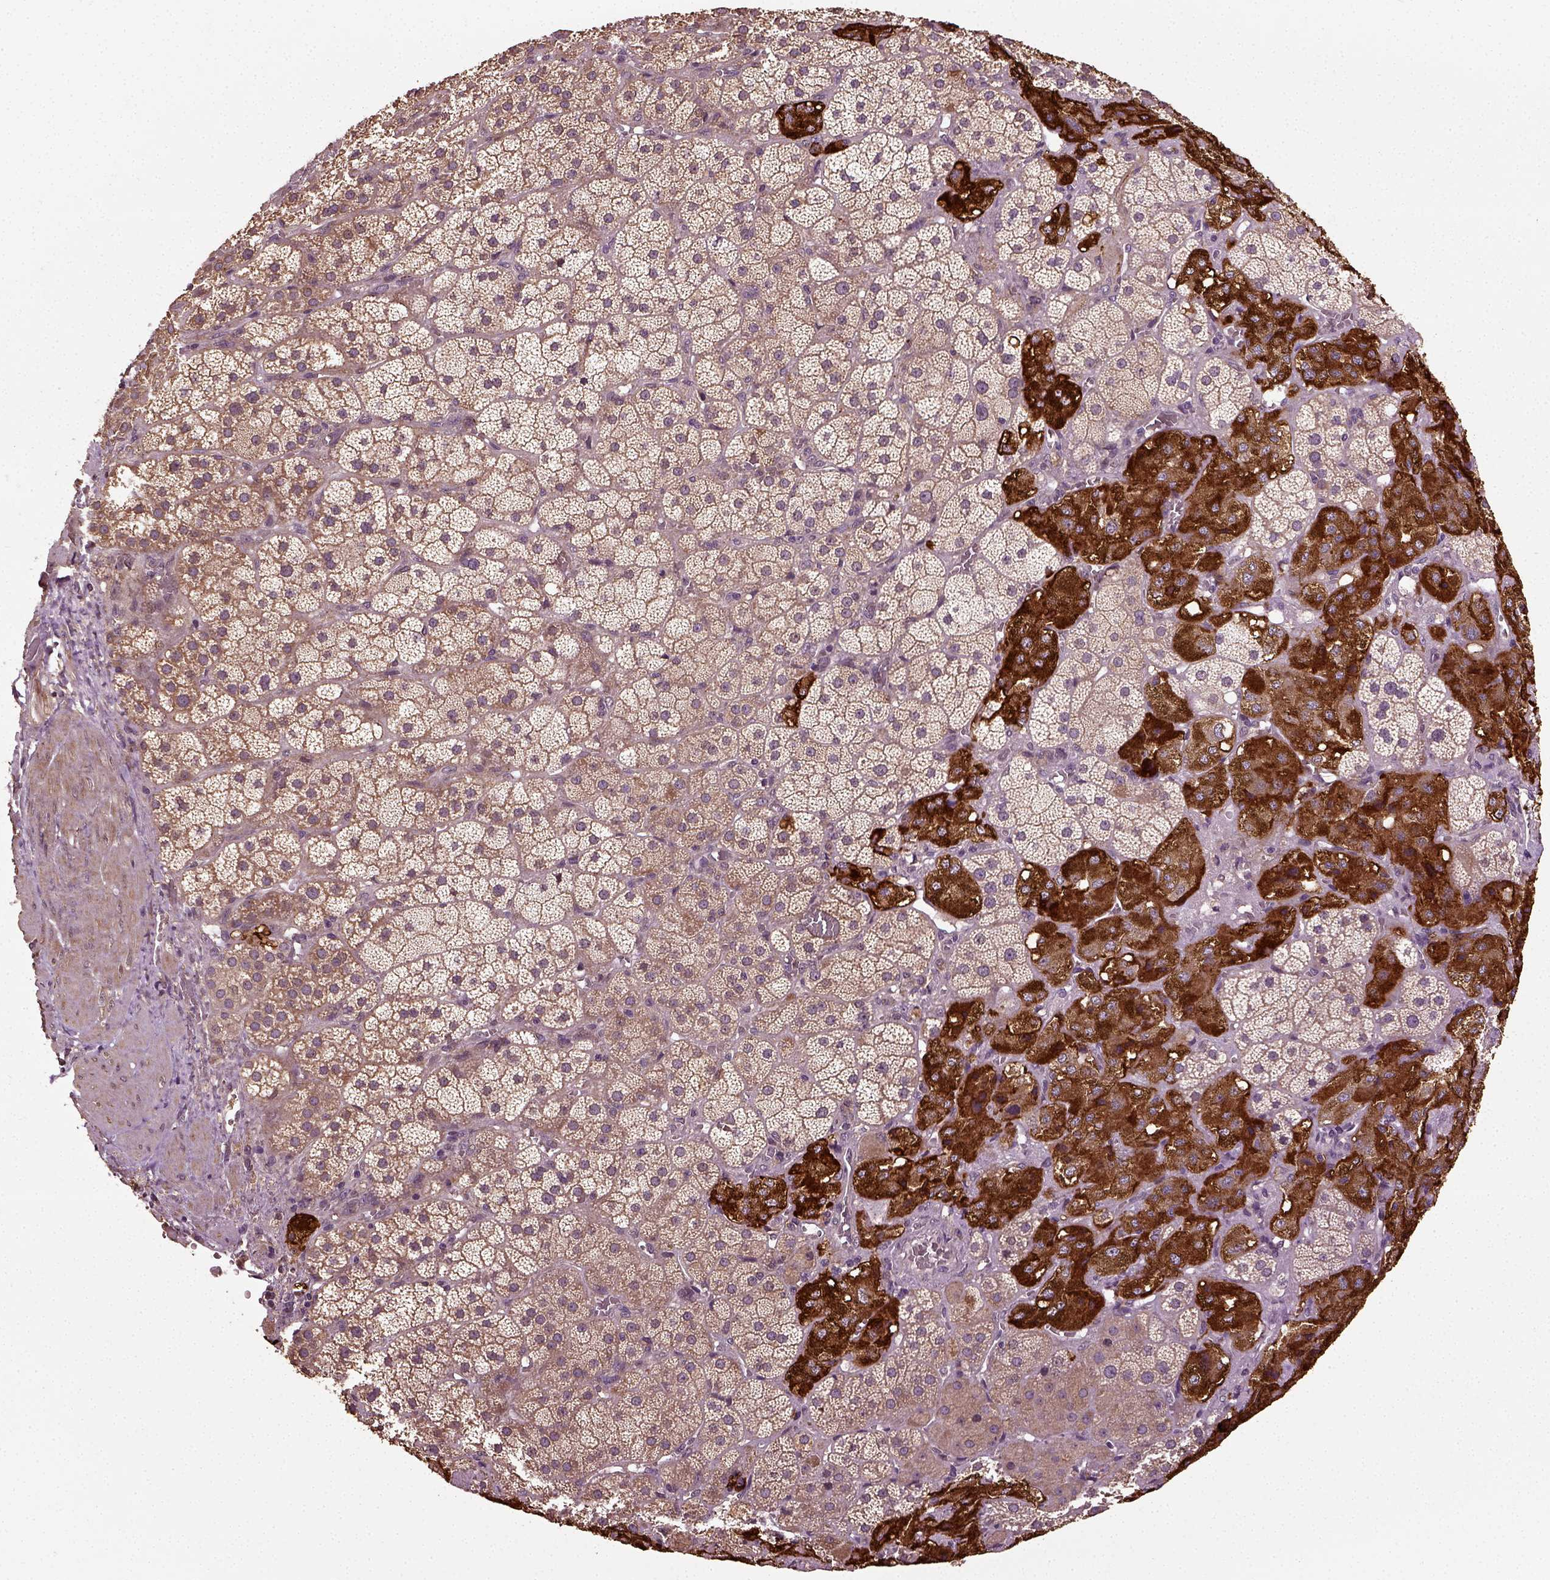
{"staining": {"intensity": "strong", "quantity": "25%-75%", "location": "cytoplasmic/membranous"}, "tissue": "adrenal gland", "cell_type": "Glandular cells", "image_type": "normal", "snomed": [{"axis": "morphology", "description": "Normal tissue, NOS"}, {"axis": "topography", "description": "Adrenal gland"}], "caption": "High-magnification brightfield microscopy of benign adrenal gland stained with DAB (brown) and counterstained with hematoxylin (blue). glandular cells exhibit strong cytoplasmic/membranous expression is present in approximately25%-75% of cells.", "gene": "ERV3", "patient": {"sex": "male", "age": 57}}